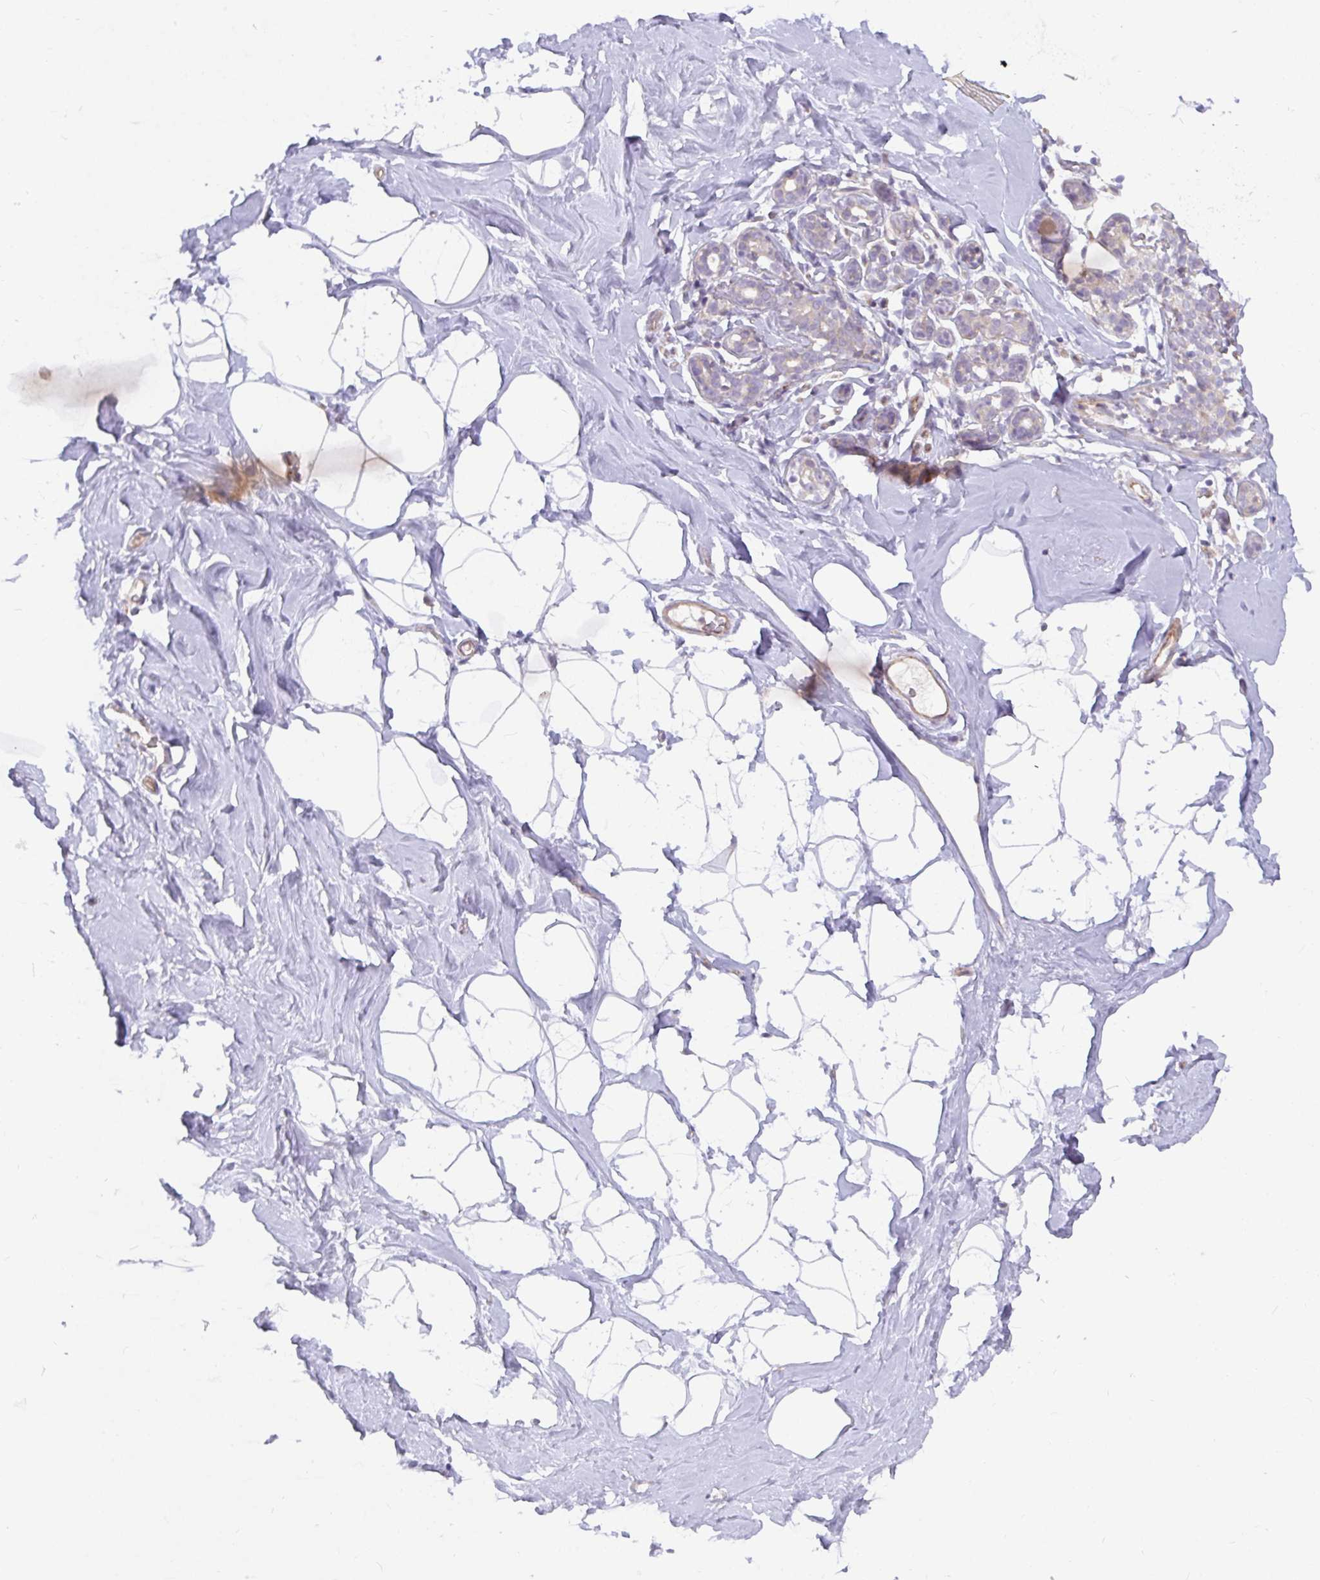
{"staining": {"intensity": "negative", "quantity": "none", "location": "none"}, "tissue": "breast", "cell_type": "Adipocytes", "image_type": "normal", "snomed": [{"axis": "morphology", "description": "Normal tissue, NOS"}, {"axis": "topography", "description": "Breast"}], "caption": "An image of breast stained for a protein exhibits no brown staining in adipocytes. (DAB (3,3'-diaminobenzidine) immunohistochemistry (IHC), high magnification).", "gene": "CSF3R", "patient": {"sex": "female", "age": 32}}